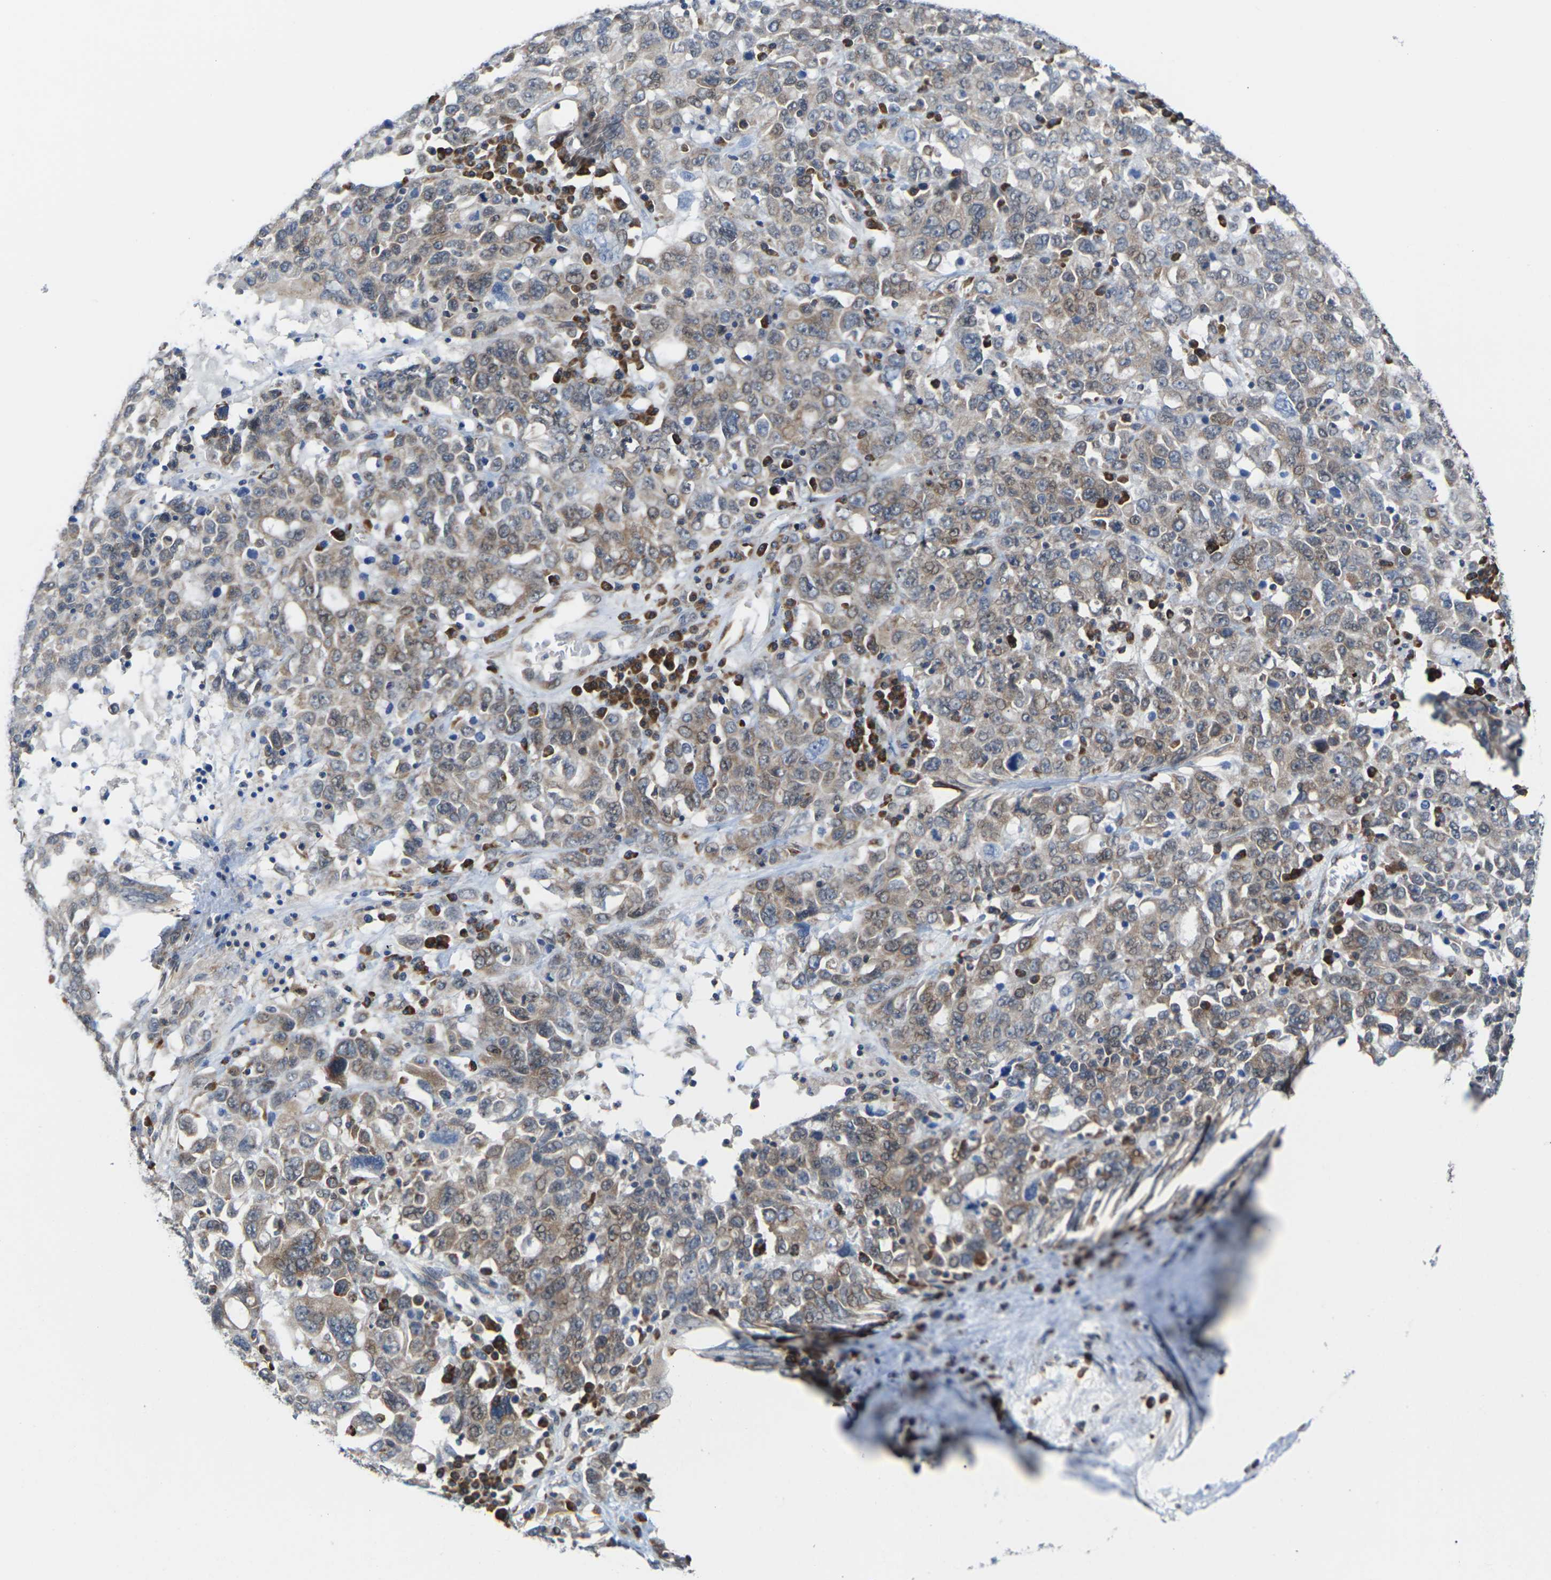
{"staining": {"intensity": "weak", "quantity": "25%-75%", "location": "cytoplasmic/membranous"}, "tissue": "ovarian cancer", "cell_type": "Tumor cells", "image_type": "cancer", "snomed": [{"axis": "morphology", "description": "Carcinoma, endometroid"}, {"axis": "topography", "description": "Ovary"}], "caption": "Immunohistochemical staining of ovarian cancer (endometroid carcinoma) reveals low levels of weak cytoplasmic/membranous staining in about 25%-75% of tumor cells.", "gene": "PDZK1IP1", "patient": {"sex": "female", "age": 62}}